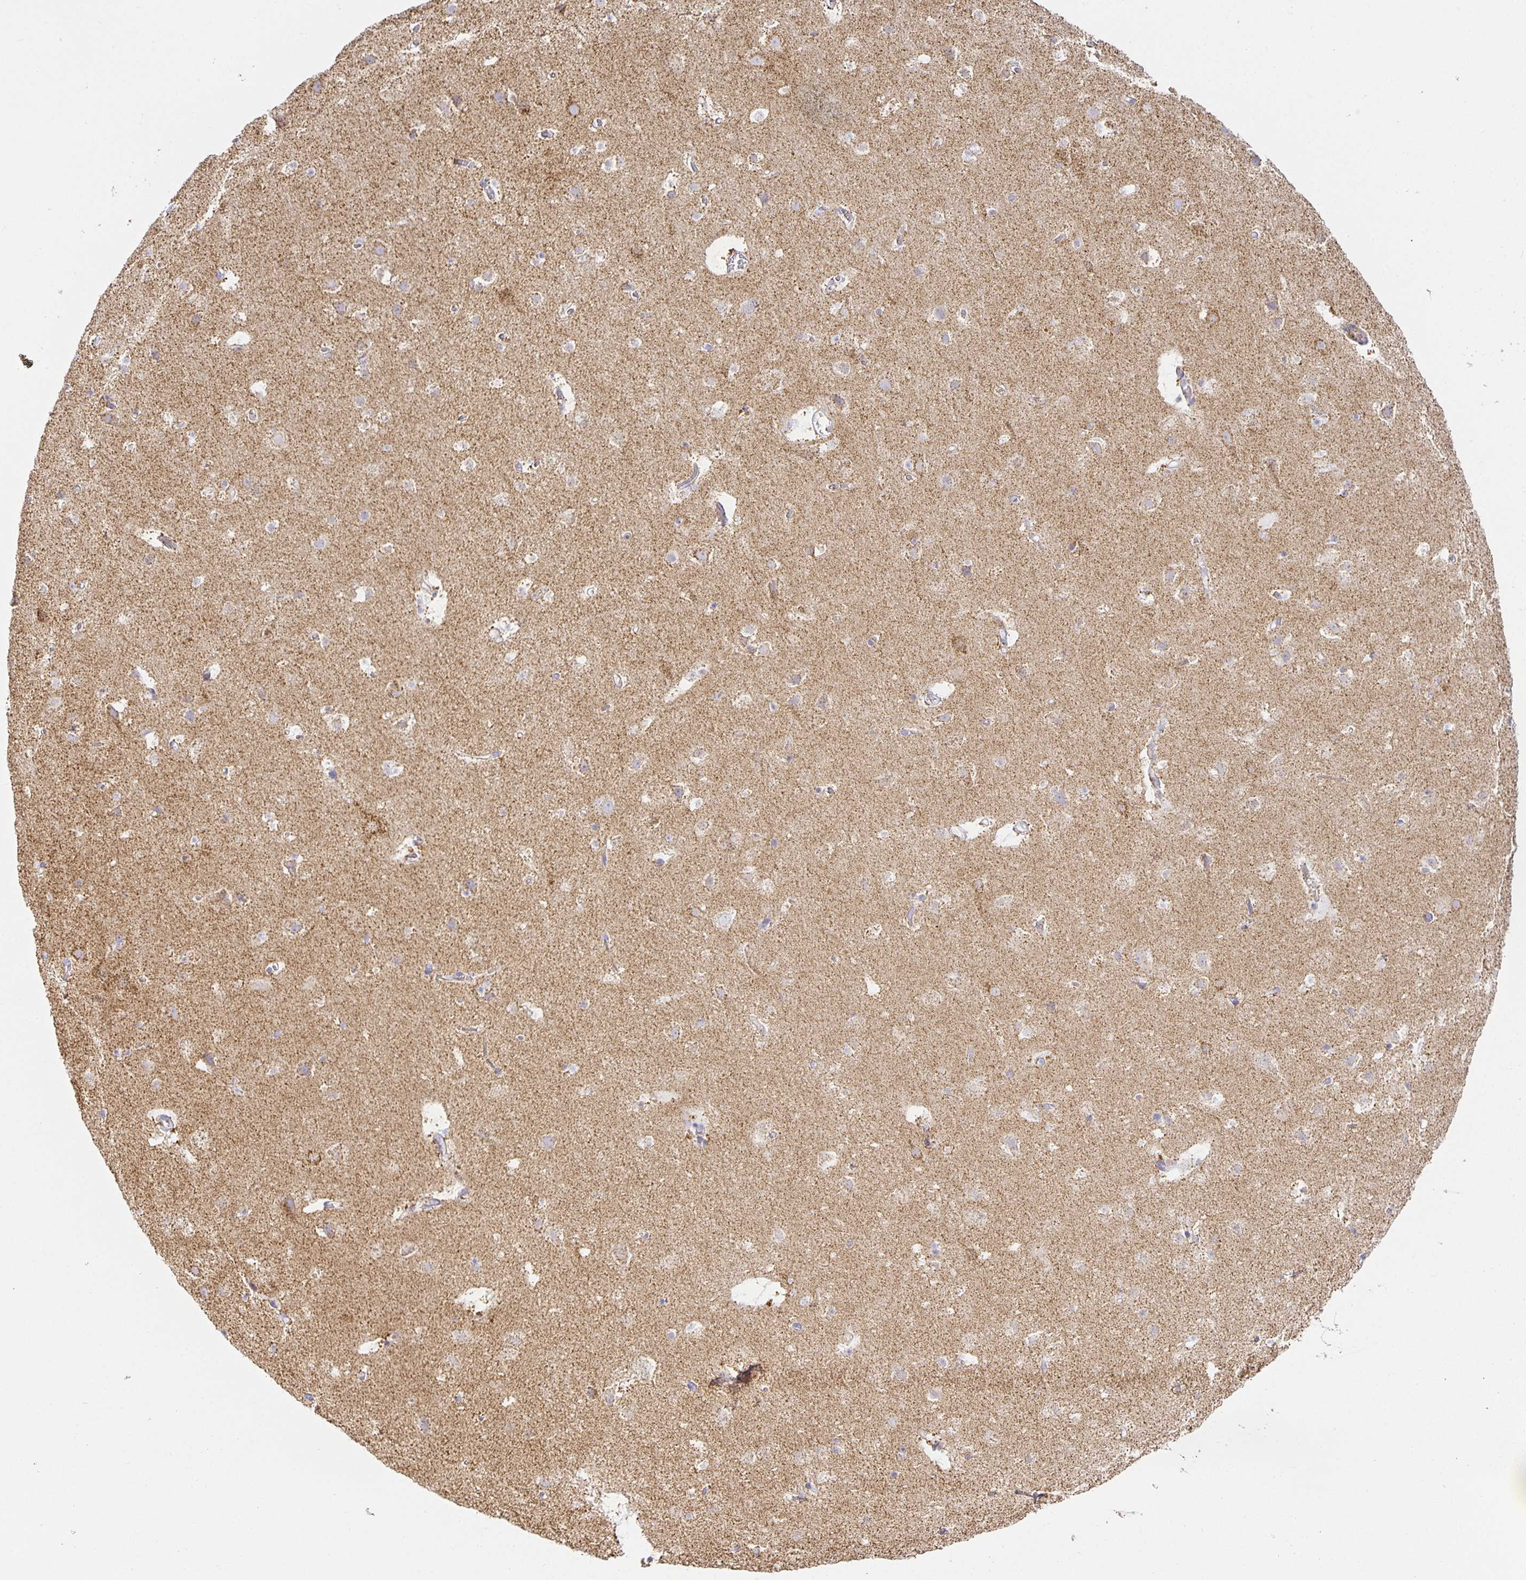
{"staining": {"intensity": "weak", "quantity": "25%-75%", "location": "cytoplasmic/membranous"}, "tissue": "cerebral cortex", "cell_type": "Endothelial cells", "image_type": "normal", "snomed": [{"axis": "morphology", "description": "Normal tissue, NOS"}, {"axis": "topography", "description": "Cerebral cortex"}], "caption": "Weak cytoplasmic/membranous staining for a protein is present in approximately 25%-75% of endothelial cells of normal cerebral cortex using immunohistochemistry.", "gene": "FLRT3", "patient": {"sex": "female", "age": 42}}